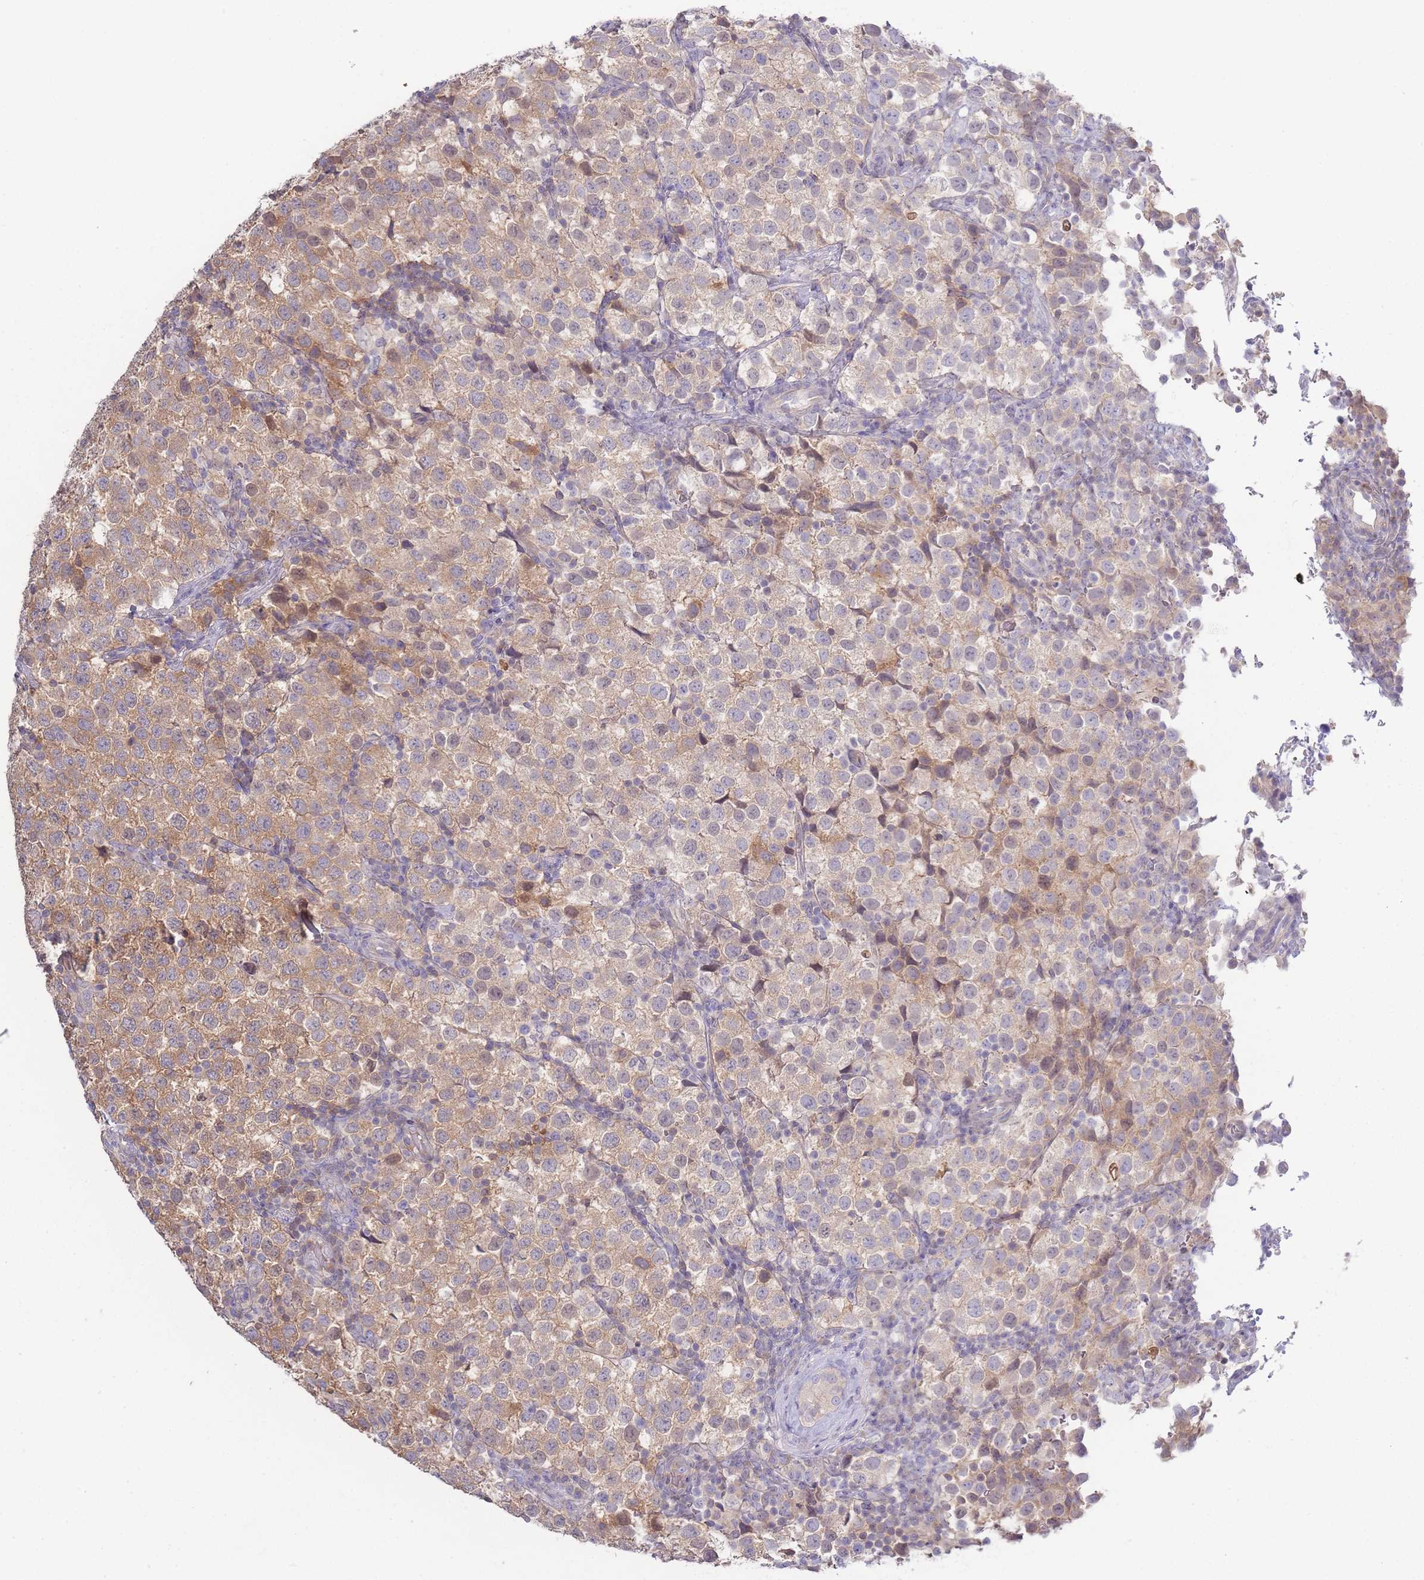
{"staining": {"intensity": "moderate", "quantity": ">75%", "location": "cytoplasmic/membranous"}, "tissue": "testis cancer", "cell_type": "Tumor cells", "image_type": "cancer", "snomed": [{"axis": "morphology", "description": "Seminoma, NOS"}, {"axis": "topography", "description": "Testis"}], "caption": "Immunohistochemical staining of testis cancer (seminoma) exhibits moderate cytoplasmic/membranous protein staining in about >75% of tumor cells.", "gene": "SPHKAP", "patient": {"sex": "male", "age": 34}}